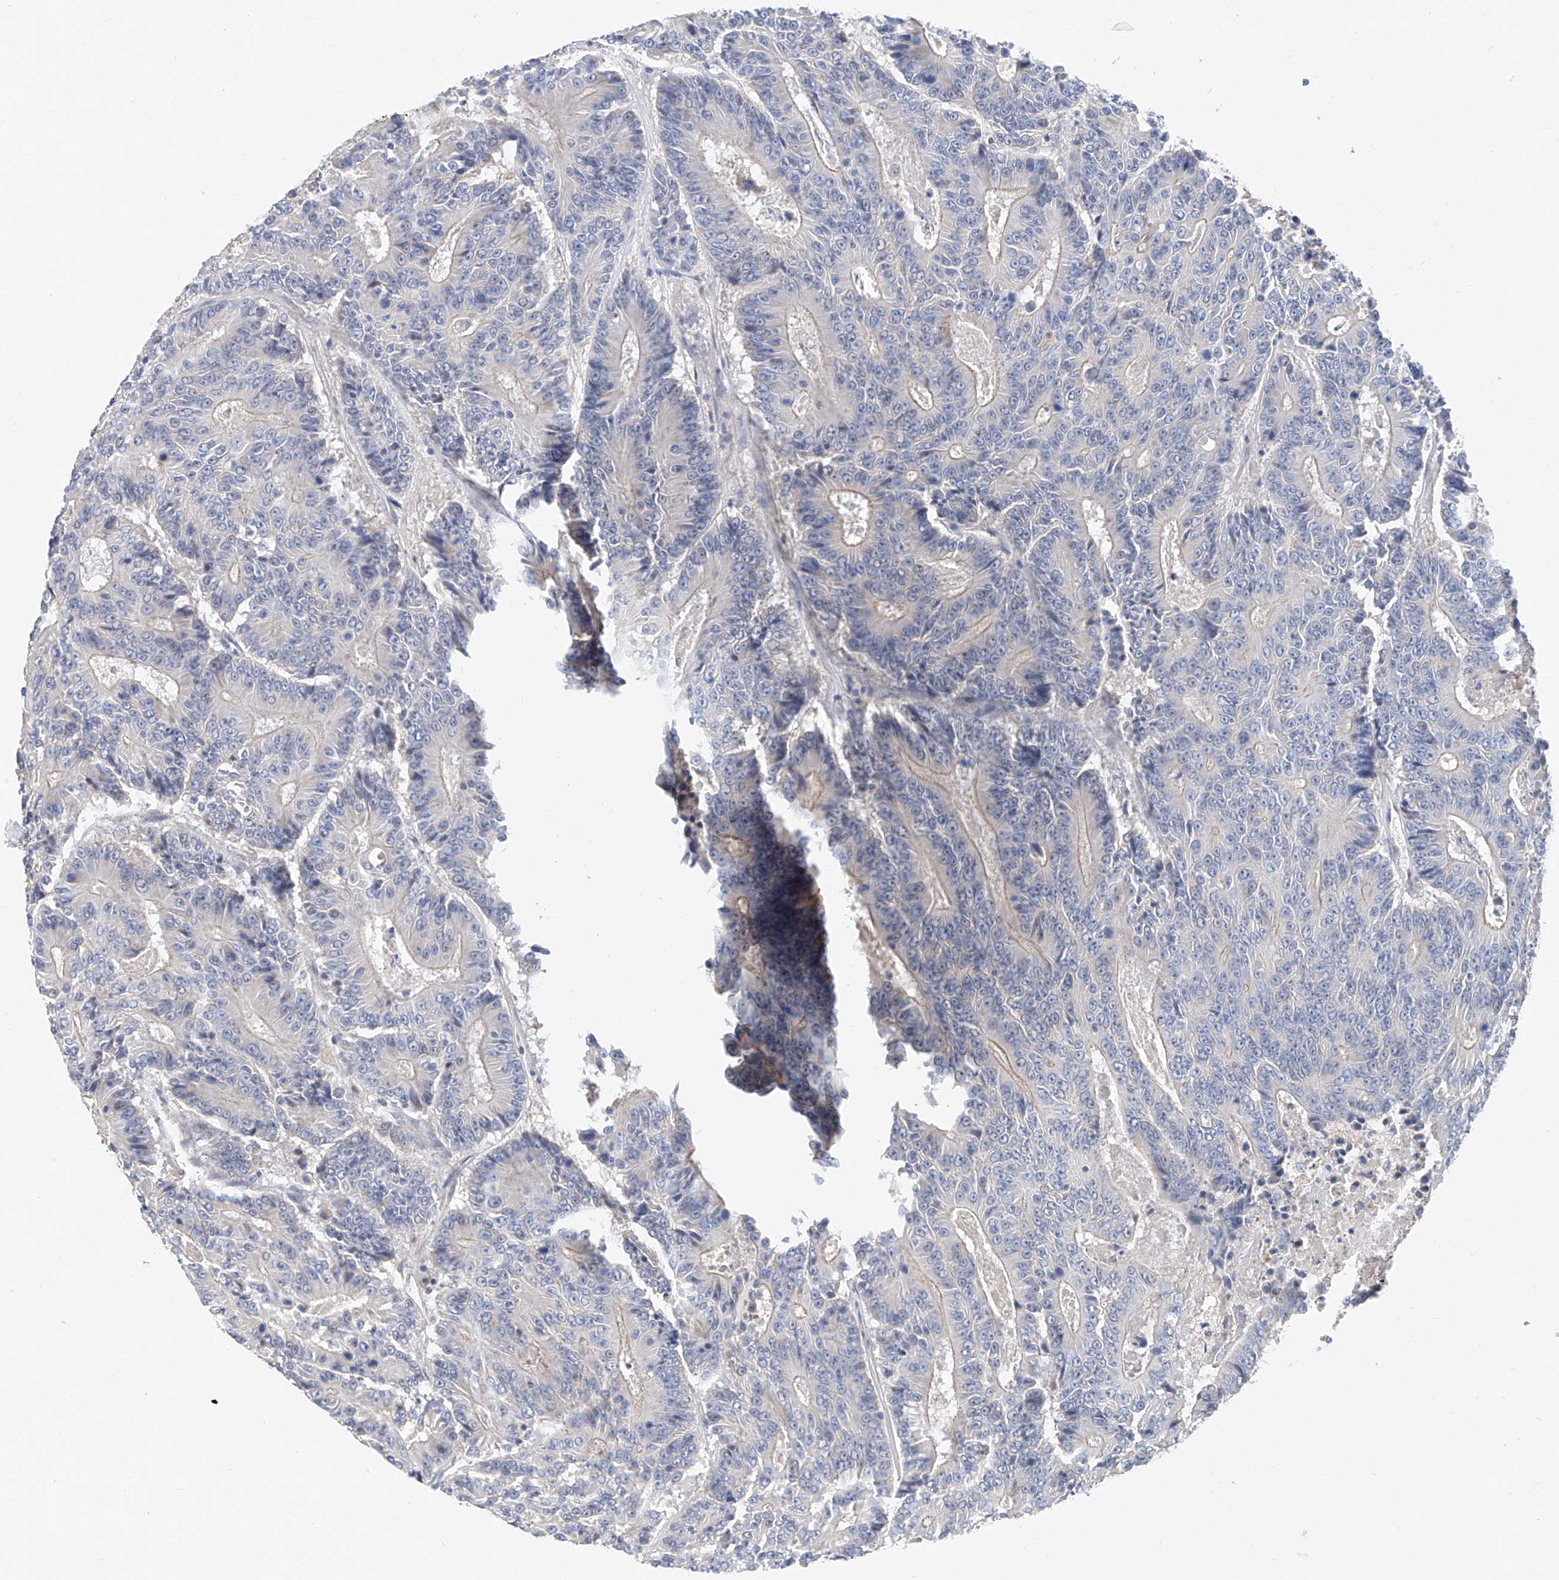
{"staining": {"intensity": "negative", "quantity": "none", "location": "none"}, "tissue": "colorectal cancer", "cell_type": "Tumor cells", "image_type": "cancer", "snomed": [{"axis": "morphology", "description": "Adenocarcinoma, NOS"}, {"axis": "topography", "description": "Colon"}], "caption": "Colorectal cancer (adenocarcinoma) was stained to show a protein in brown. There is no significant expression in tumor cells. (Stains: DAB immunohistochemistry with hematoxylin counter stain, Microscopy: brightfield microscopy at high magnification).", "gene": "FUCA2", "patient": {"sex": "male", "age": 83}}